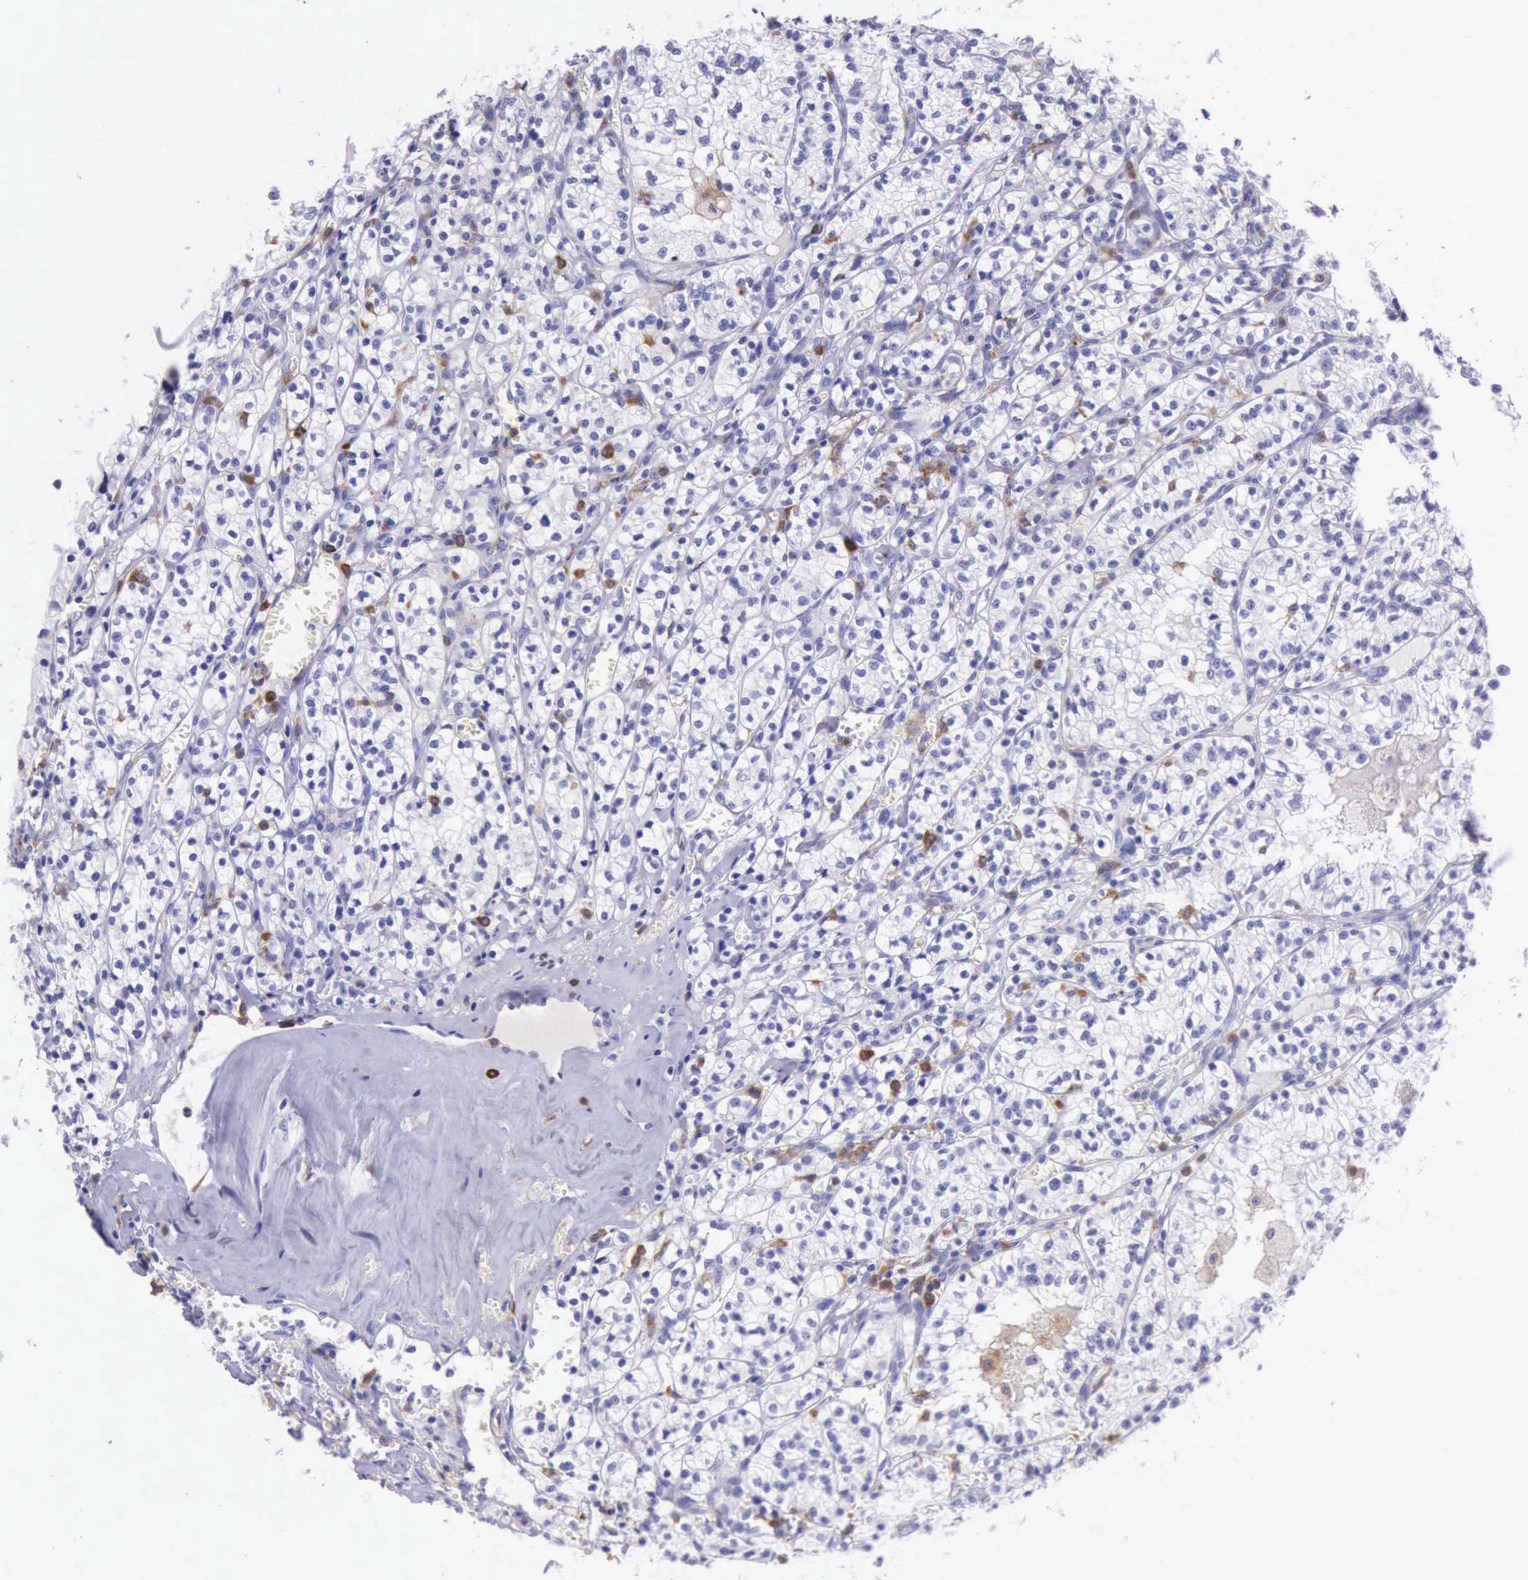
{"staining": {"intensity": "negative", "quantity": "none", "location": "none"}, "tissue": "renal cancer", "cell_type": "Tumor cells", "image_type": "cancer", "snomed": [{"axis": "morphology", "description": "Adenocarcinoma, NOS"}, {"axis": "topography", "description": "Kidney"}], "caption": "Immunohistochemical staining of adenocarcinoma (renal) exhibits no significant positivity in tumor cells.", "gene": "BTK", "patient": {"sex": "male", "age": 61}}